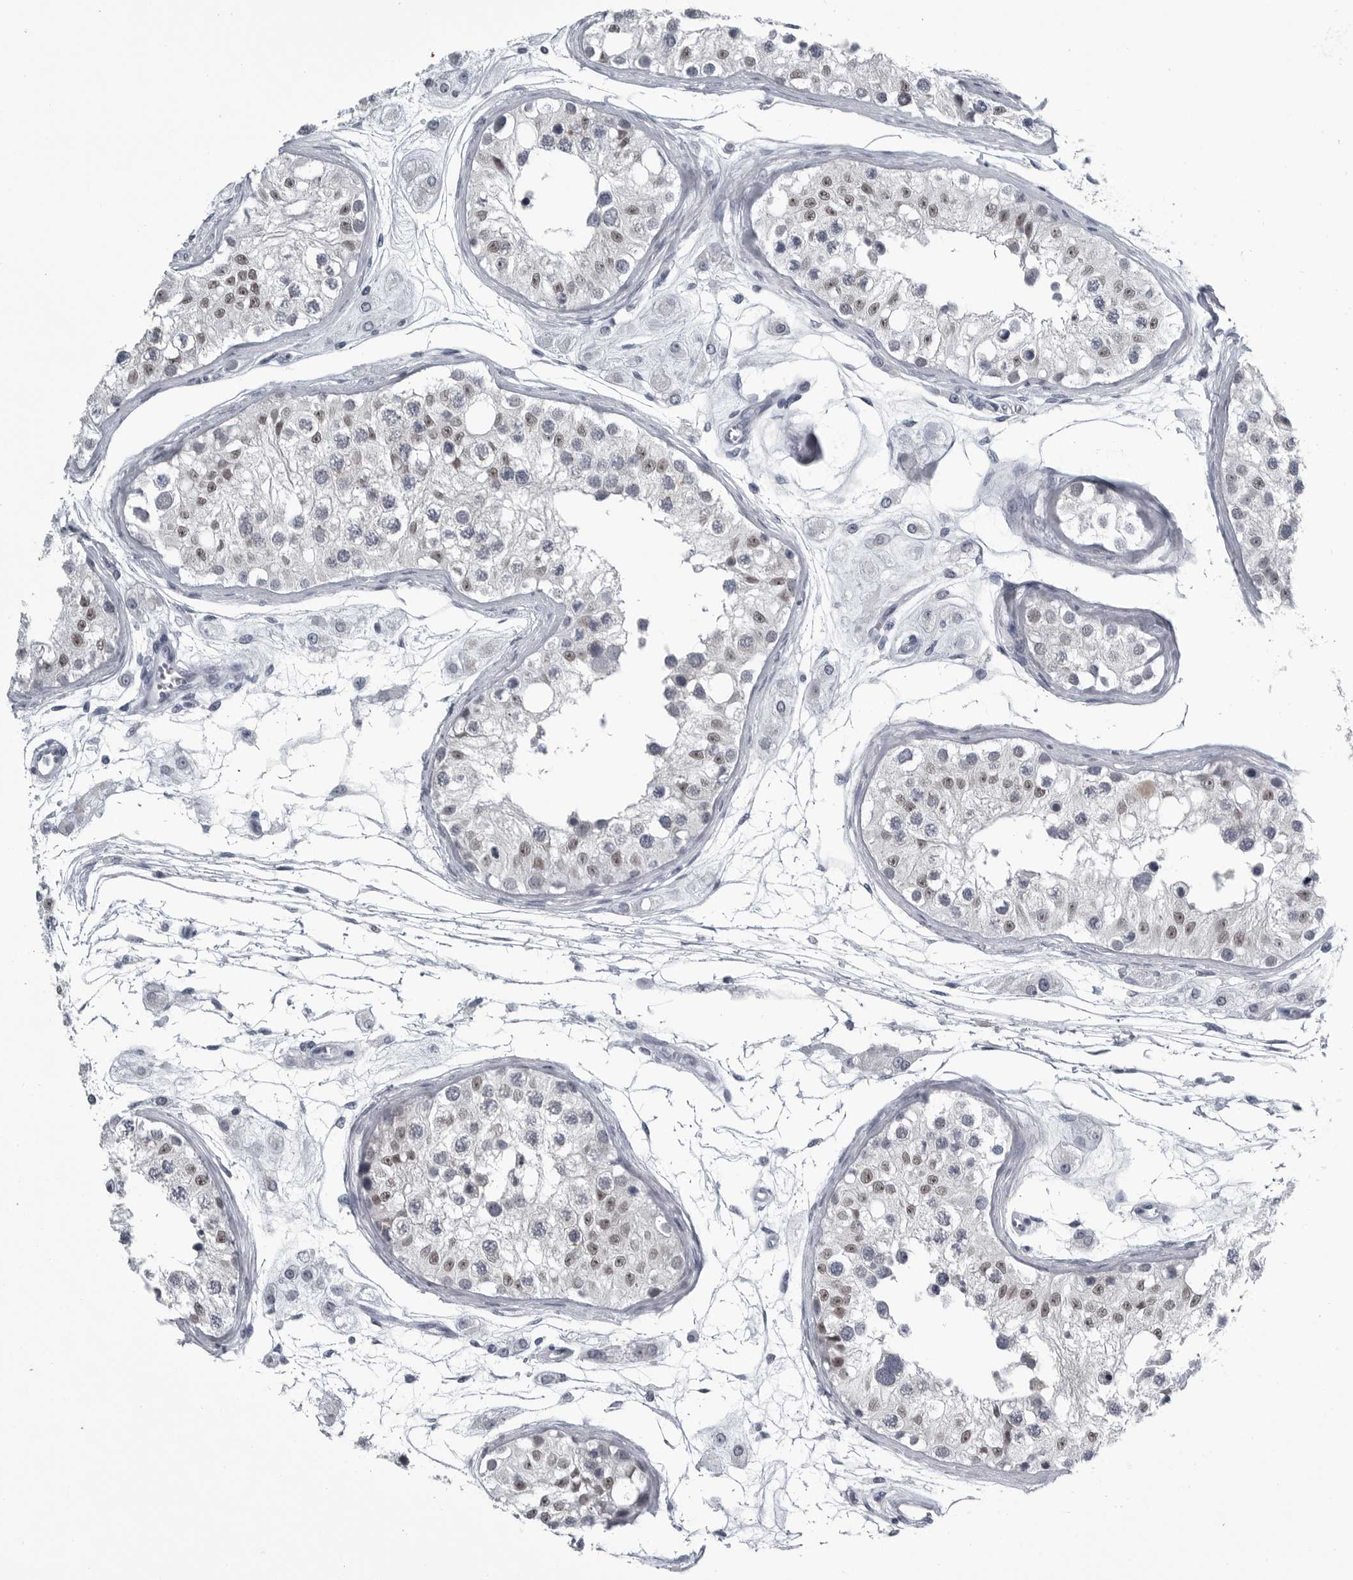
{"staining": {"intensity": "weak", "quantity": "25%-75%", "location": "cytoplasmic/membranous,nuclear"}, "tissue": "testis", "cell_type": "Cells in seminiferous ducts", "image_type": "normal", "snomed": [{"axis": "morphology", "description": "Normal tissue, NOS"}, {"axis": "morphology", "description": "Adenocarcinoma, metastatic, NOS"}, {"axis": "topography", "description": "Testis"}], "caption": "Protein staining exhibits weak cytoplasmic/membranous,nuclear expression in about 25%-75% of cells in seminiferous ducts in benign testis.", "gene": "MYOC", "patient": {"sex": "male", "age": 26}}